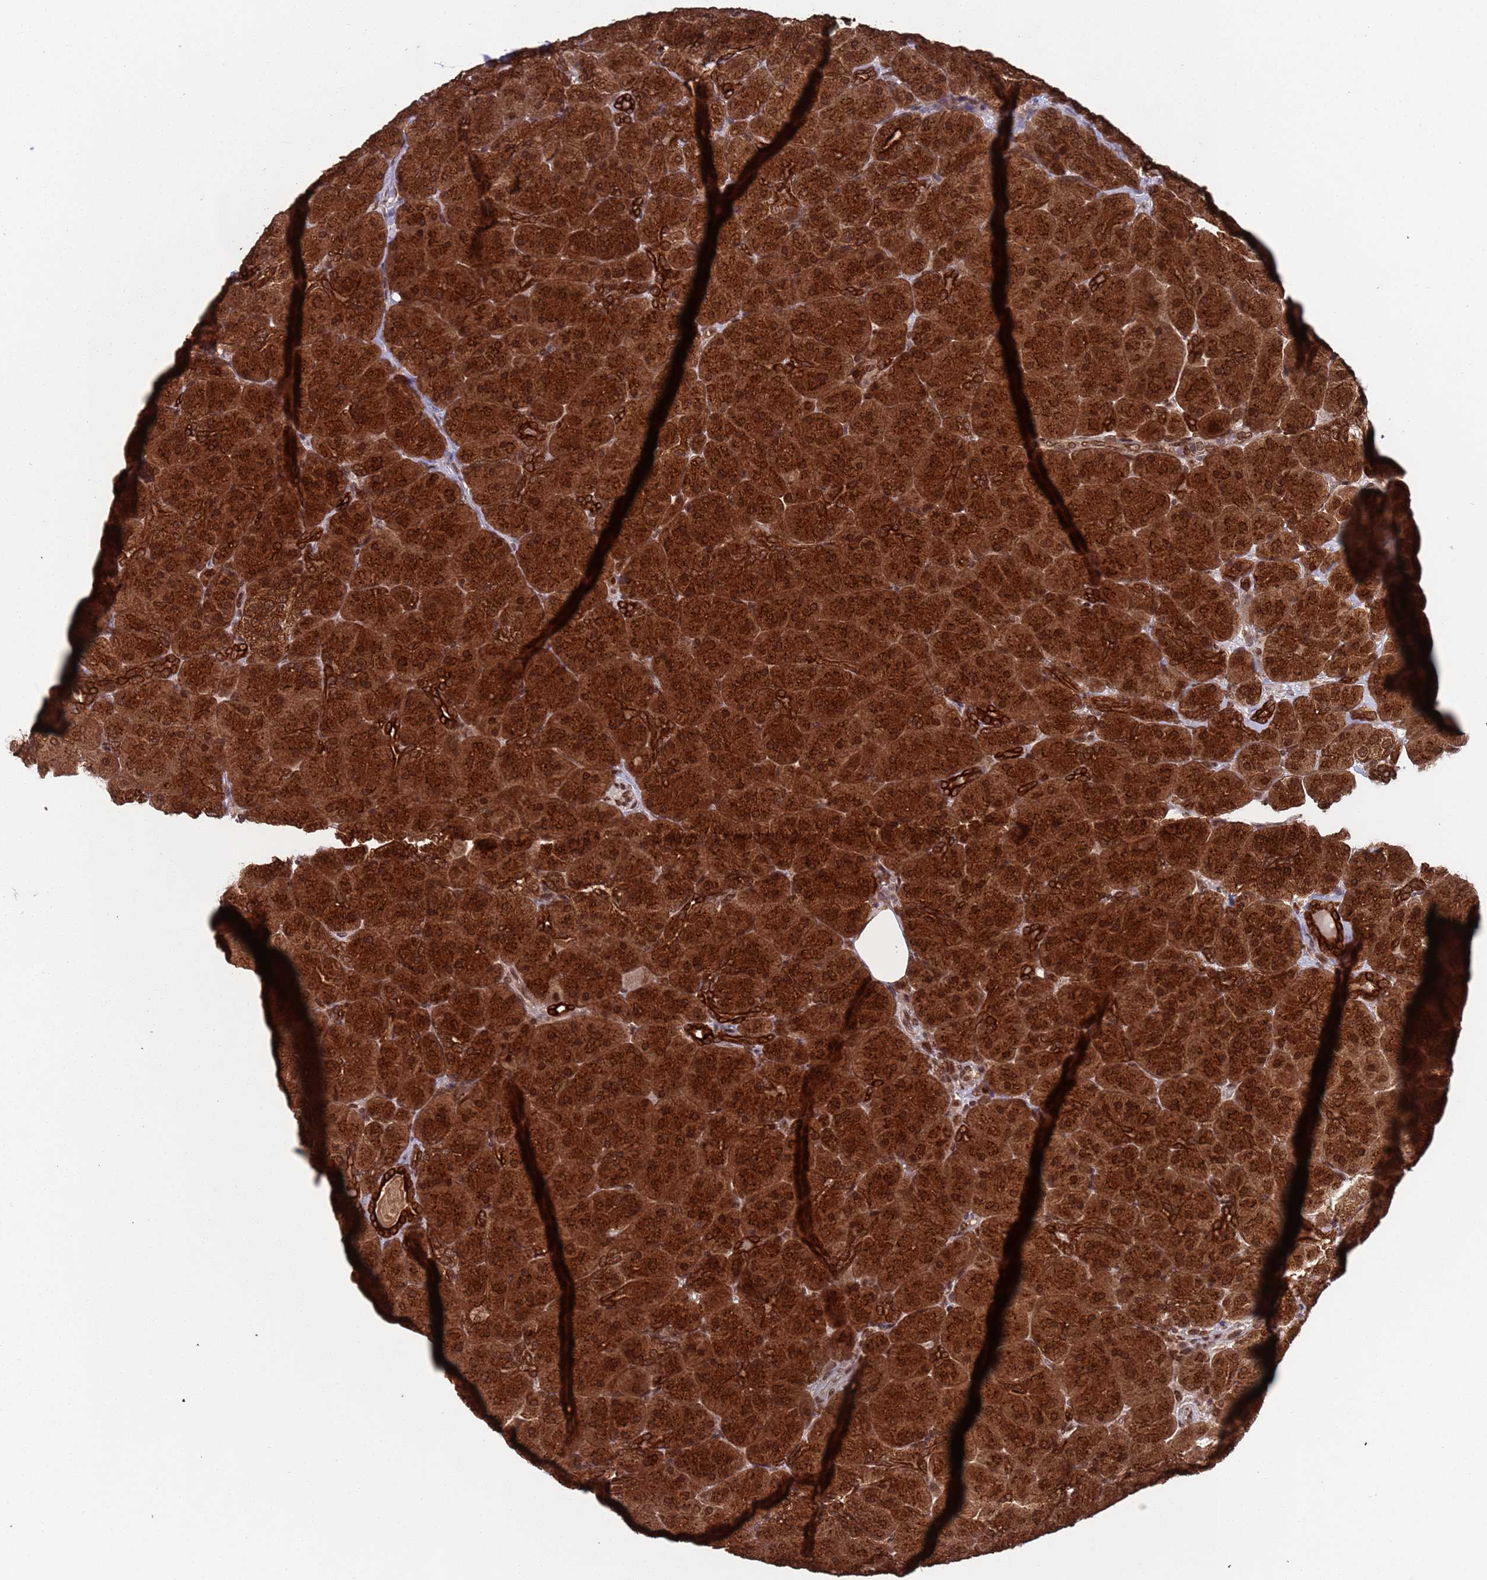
{"staining": {"intensity": "strong", "quantity": ">75%", "location": "cytoplasmic/membranous,nuclear"}, "tissue": "pancreas", "cell_type": "Exocrine glandular cells", "image_type": "normal", "snomed": [{"axis": "morphology", "description": "Normal tissue, NOS"}, {"axis": "topography", "description": "Pancreas"}], "caption": "Immunohistochemical staining of unremarkable pancreas reveals high levels of strong cytoplasmic/membranous,nuclear expression in about >75% of exocrine glandular cells.", "gene": "FUBP3", "patient": {"sex": "male", "age": 66}}